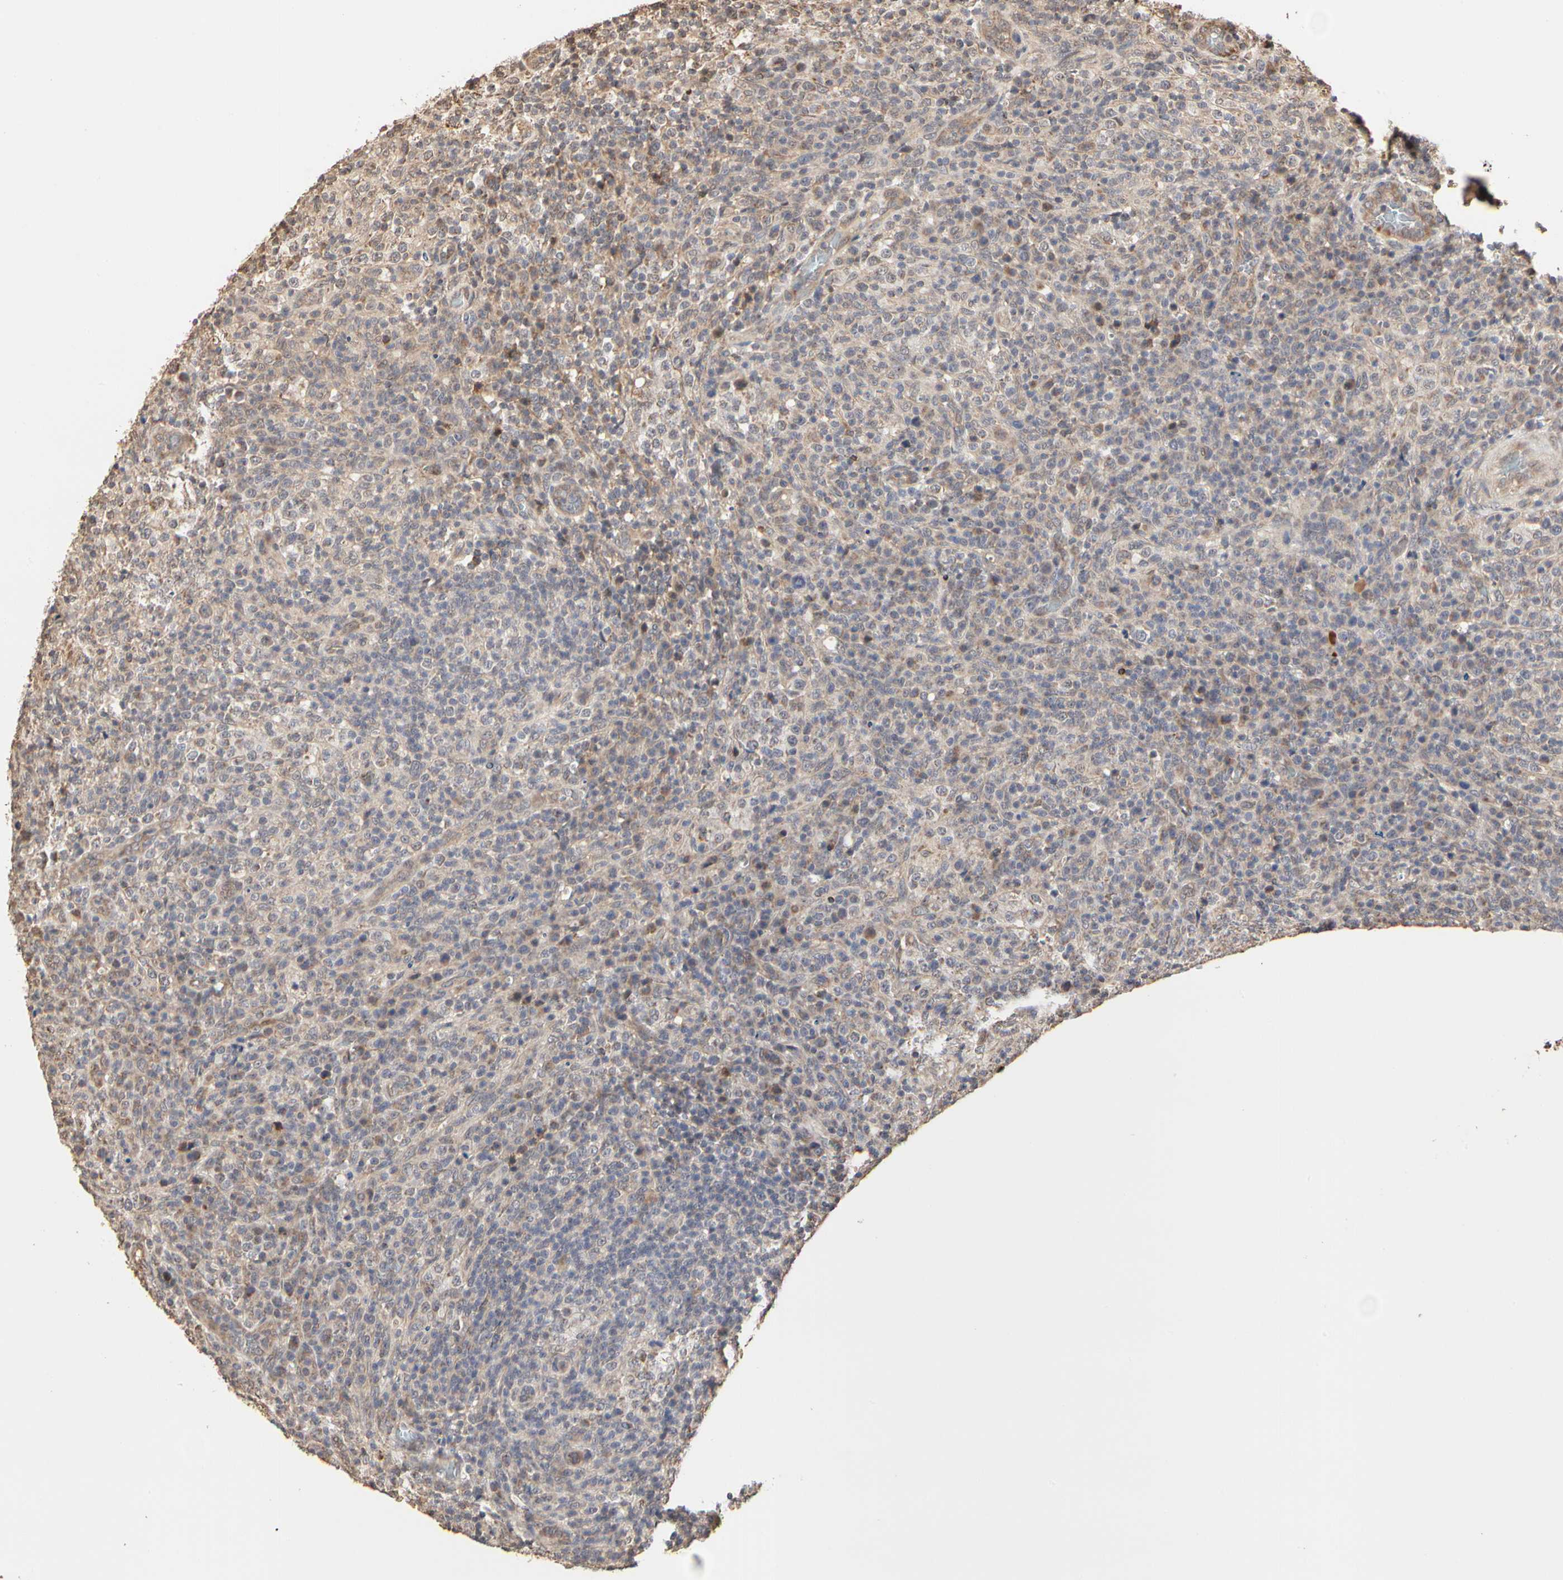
{"staining": {"intensity": "weak", "quantity": ">75%", "location": "cytoplasmic/membranous"}, "tissue": "lymphoma", "cell_type": "Tumor cells", "image_type": "cancer", "snomed": [{"axis": "morphology", "description": "Malignant lymphoma, non-Hodgkin's type, High grade"}, {"axis": "topography", "description": "Lymph node"}], "caption": "Immunohistochemical staining of human high-grade malignant lymphoma, non-Hodgkin's type reveals weak cytoplasmic/membranous protein staining in about >75% of tumor cells.", "gene": "TAOK1", "patient": {"sex": "female", "age": 76}}